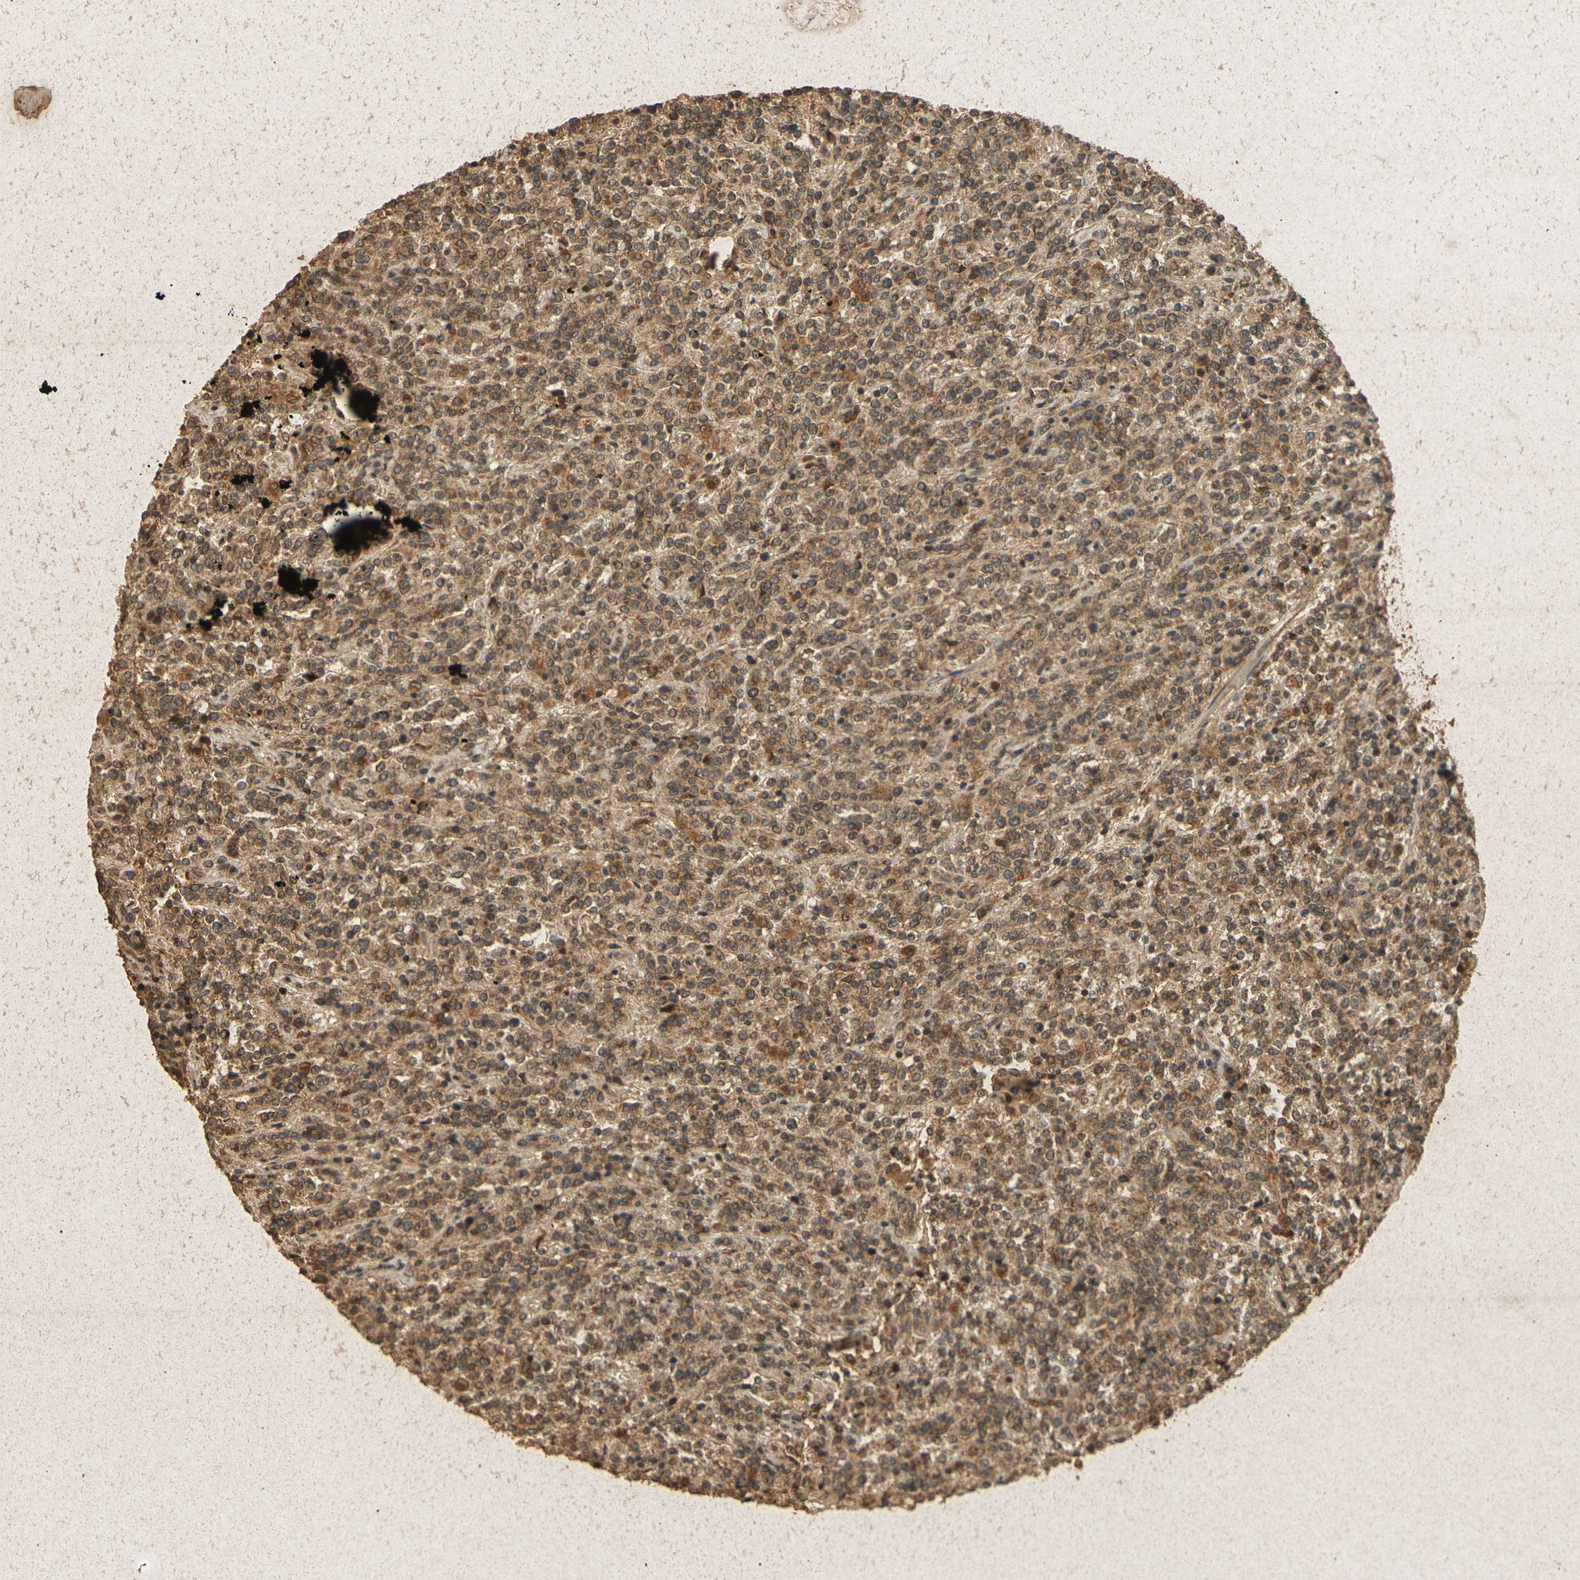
{"staining": {"intensity": "moderate", "quantity": ">75%", "location": "cytoplasmic/membranous"}, "tissue": "lymphoma", "cell_type": "Tumor cells", "image_type": "cancer", "snomed": [{"axis": "morphology", "description": "Malignant lymphoma, non-Hodgkin's type, High grade"}, {"axis": "topography", "description": "Soft tissue"}], "caption": "An image of lymphoma stained for a protein displays moderate cytoplasmic/membranous brown staining in tumor cells. The staining was performed using DAB (3,3'-diaminobenzidine), with brown indicating positive protein expression. Nuclei are stained blue with hematoxylin.", "gene": "ERN1", "patient": {"sex": "male", "age": 18}}